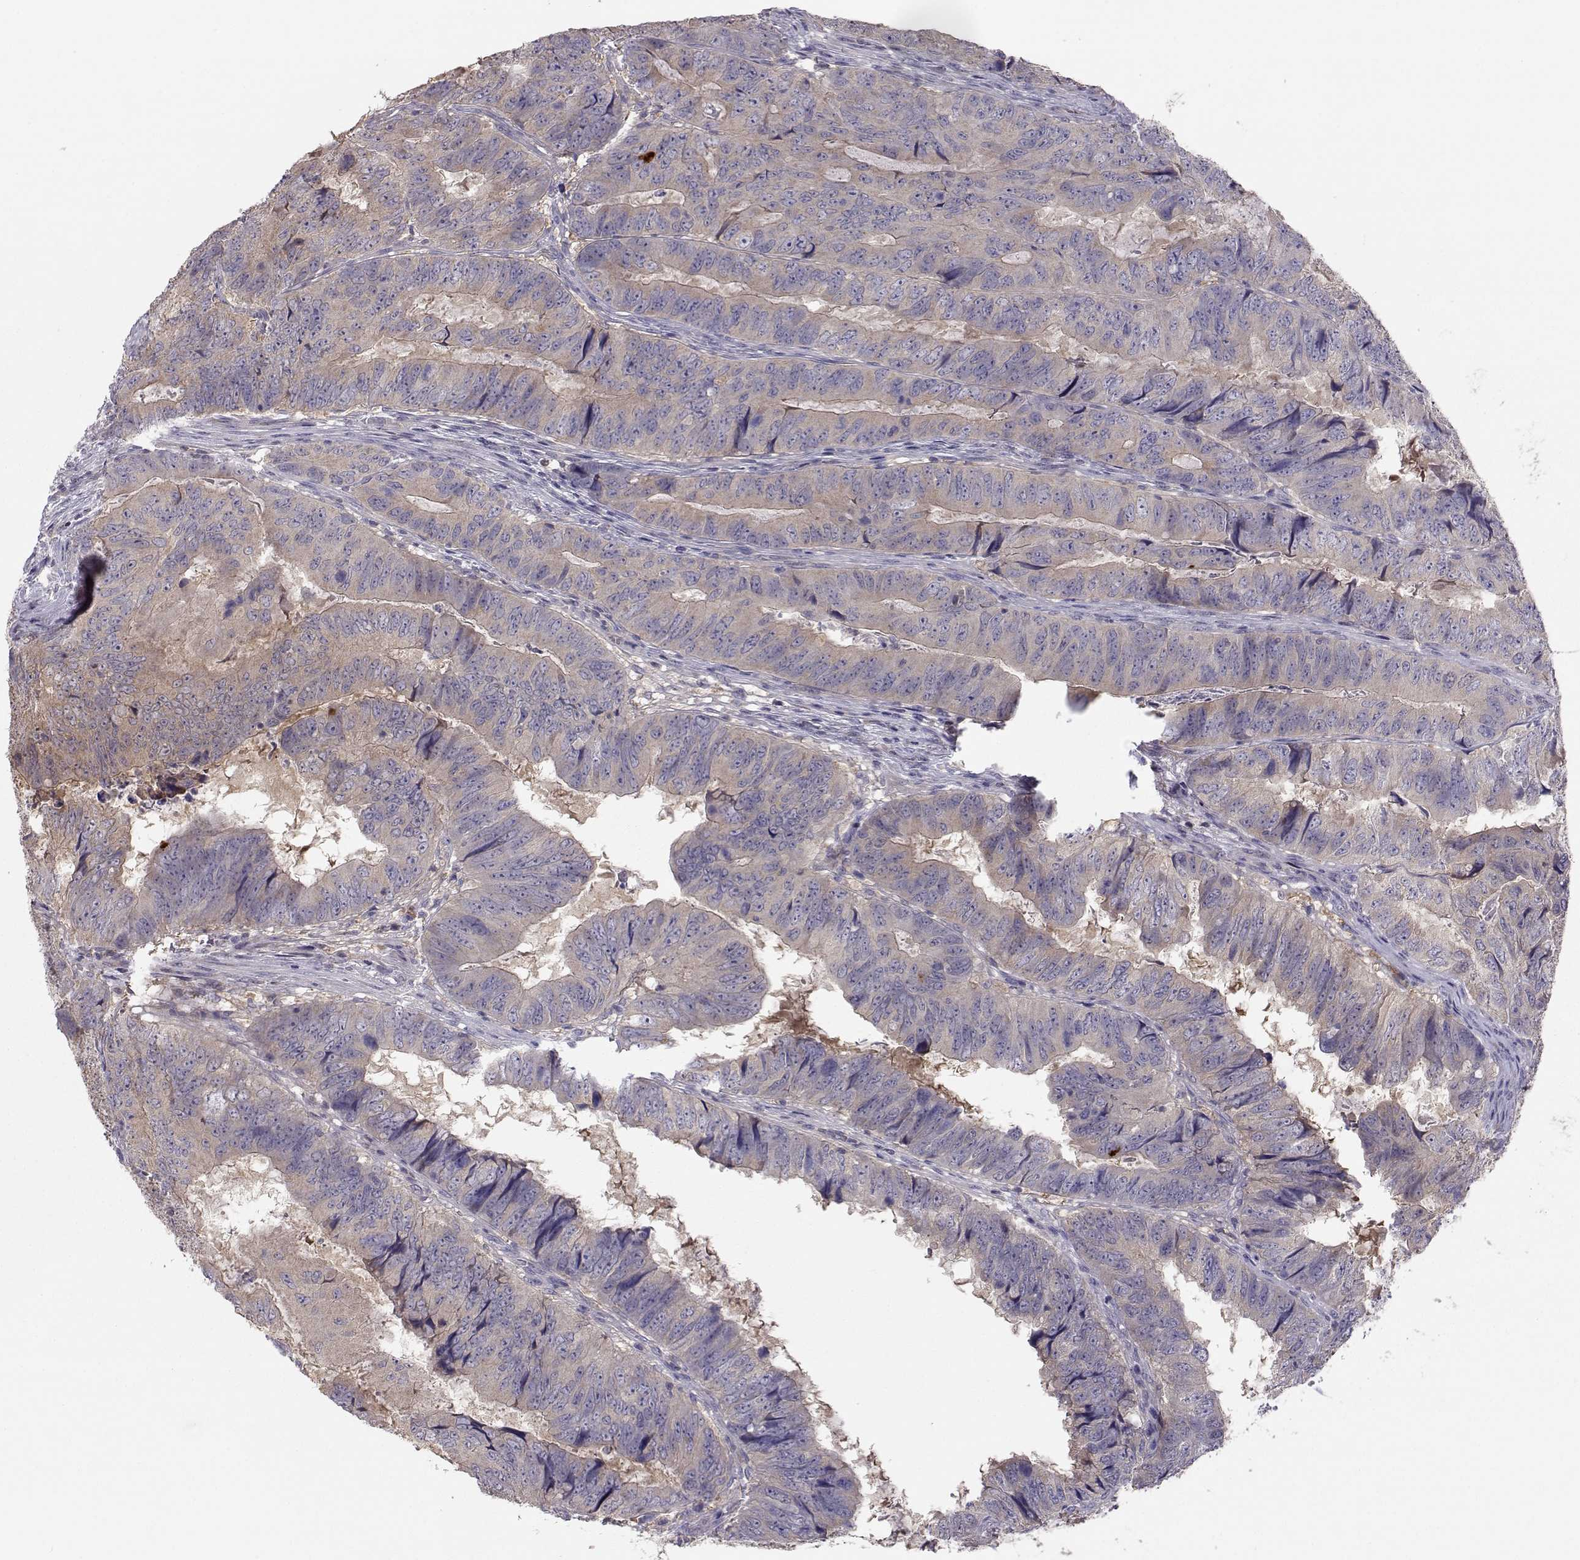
{"staining": {"intensity": "weak", "quantity": ">75%", "location": "cytoplasmic/membranous"}, "tissue": "colorectal cancer", "cell_type": "Tumor cells", "image_type": "cancer", "snomed": [{"axis": "morphology", "description": "Adenocarcinoma, NOS"}, {"axis": "topography", "description": "Colon"}], "caption": "Immunohistochemistry (IHC) staining of colorectal cancer (adenocarcinoma), which displays low levels of weak cytoplasmic/membranous positivity in approximately >75% of tumor cells indicating weak cytoplasmic/membranous protein staining. The staining was performed using DAB (brown) for protein detection and nuclei were counterstained in hematoxylin (blue).", "gene": "NCAM2", "patient": {"sex": "male", "age": 79}}